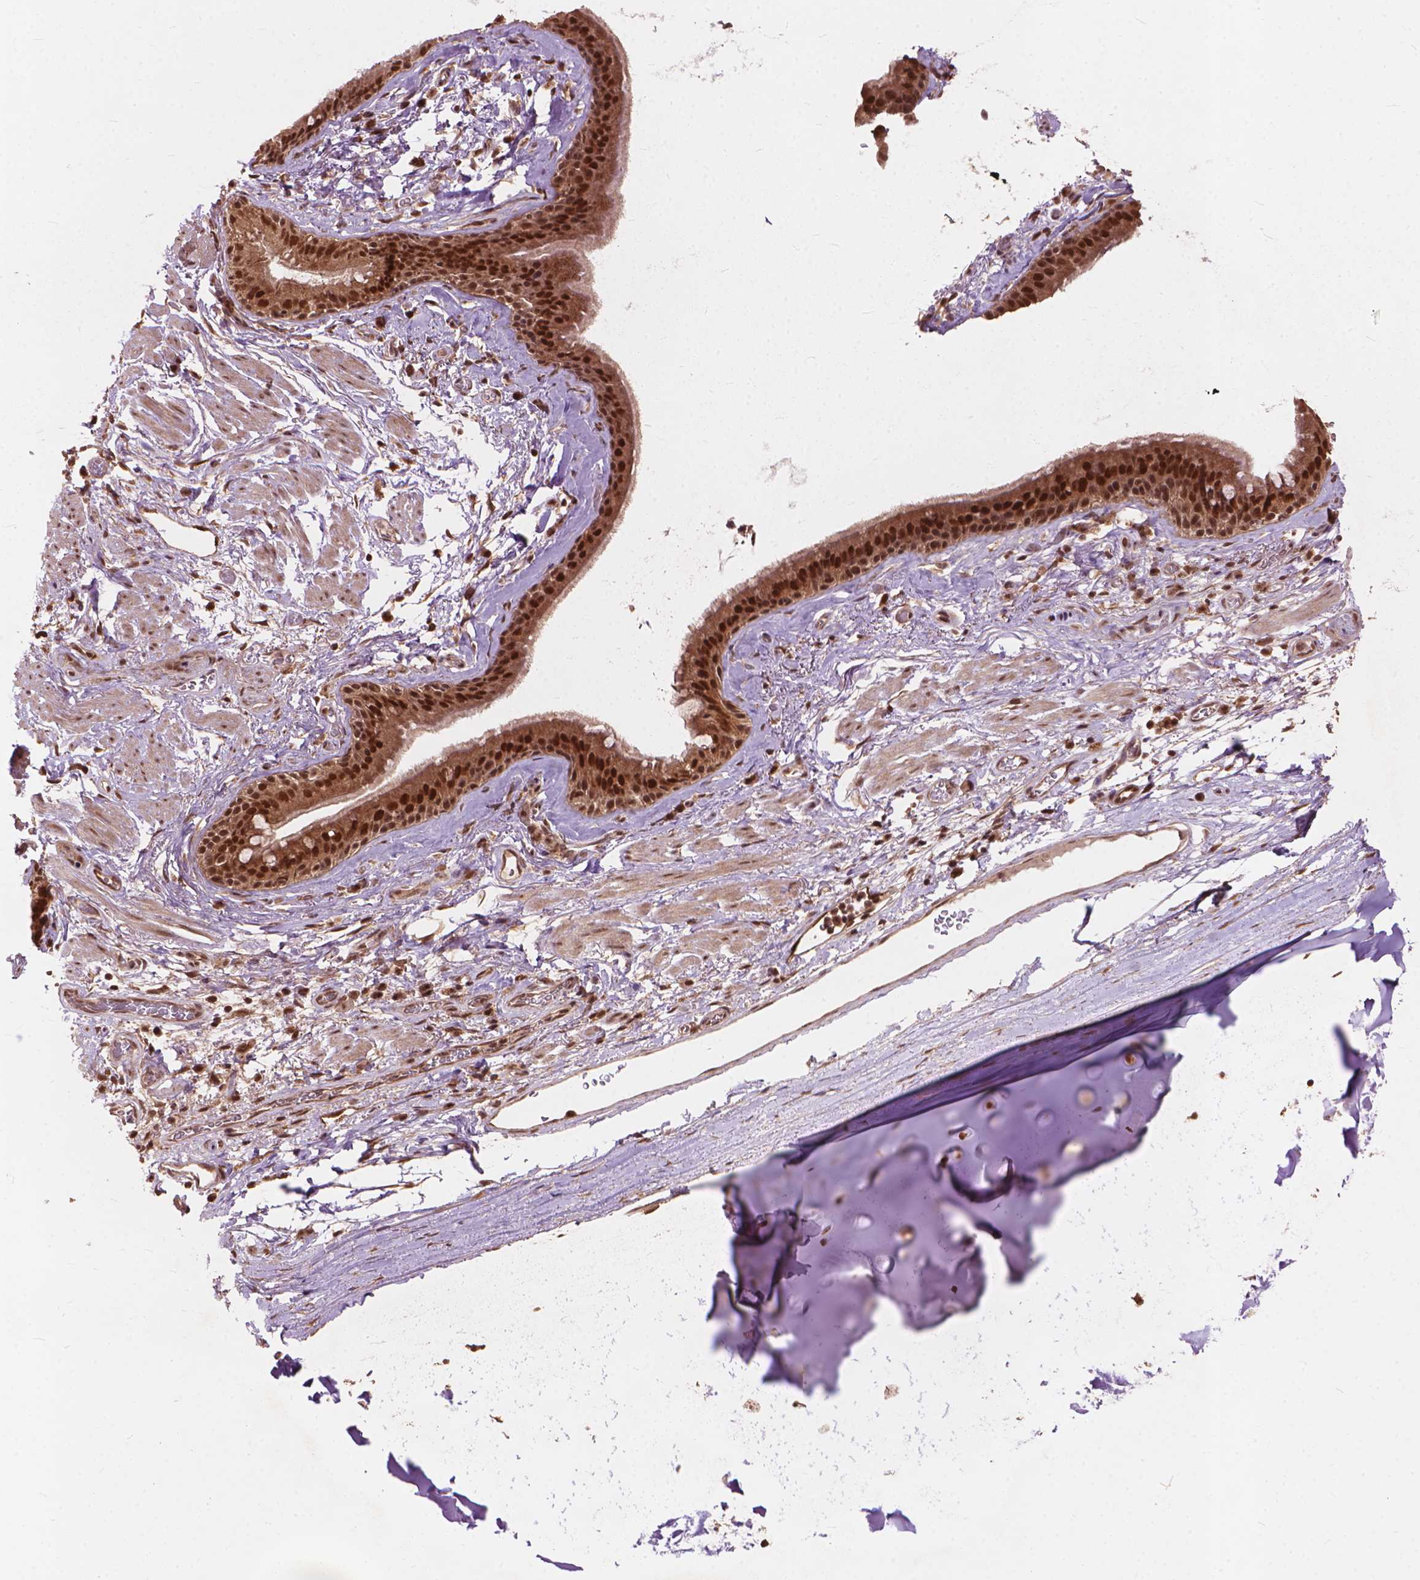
{"staining": {"intensity": "strong", "quantity": ">75%", "location": "cytoplasmic/membranous,nuclear"}, "tissue": "bronchus", "cell_type": "Respiratory epithelial cells", "image_type": "normal", "snomed": [{"axis": "morphology", "description": "Normal tissue, NOS"}, {"axis": "topography", "description": "Cartilage tissue"}, {"axis": "topography", "description": "Bronchus"}], "caption": "Strong cytoplasmic/membranous,nuclear protein positivity is appreciated in approximately >75% of respiratory epithelial cells in bronchus. The staining is performed using DAB (3,3'-diaminobenzidine) brown chromogen to label protein expression. The nuclei are counter-stained blue using hematoxylin.", "gene": "SSU72", "patient": {"sex": "male", "age": 58}}